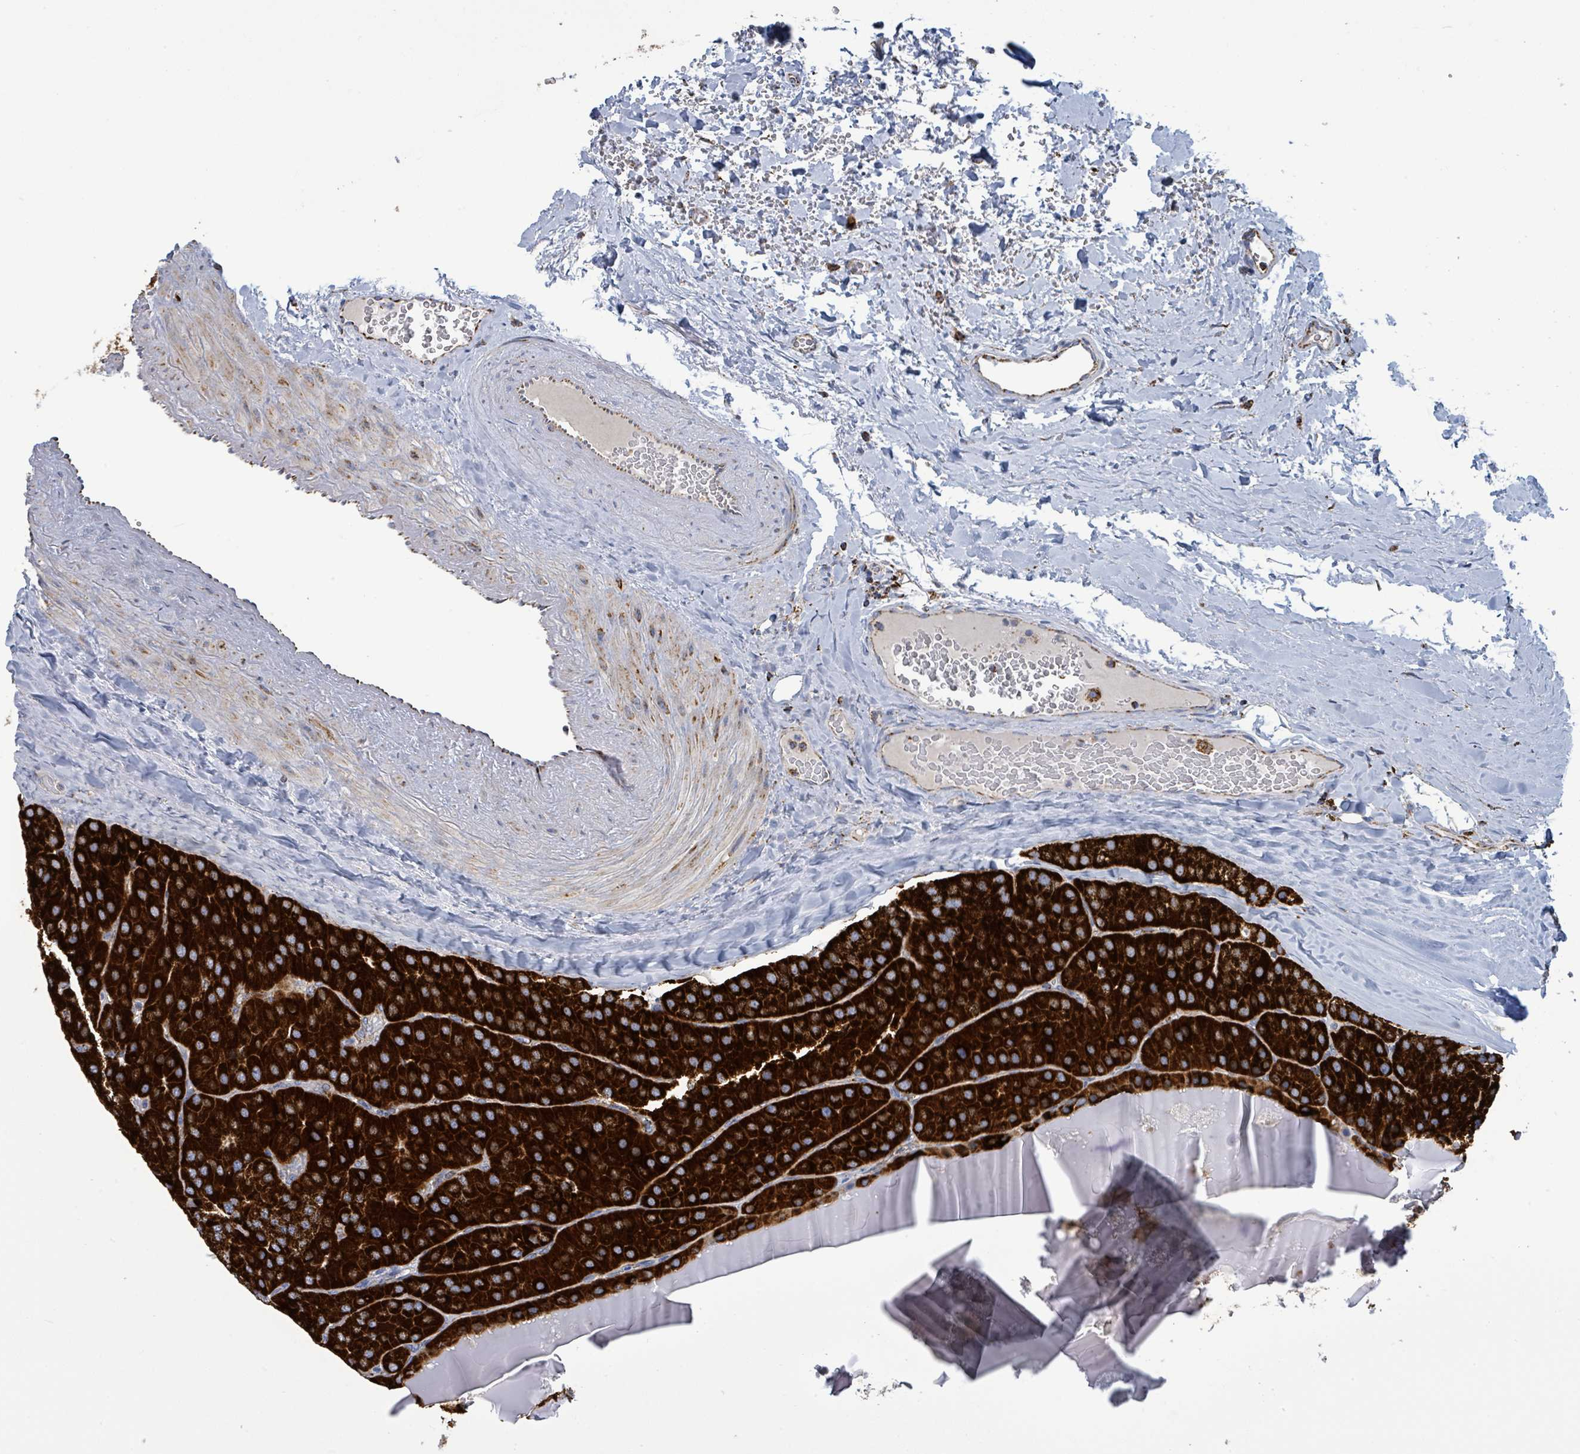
{"staining": {"intensity": "strong", "quantity": ">75%", "location": "cytoplasmic/membranous"}, "tissue": "parathyroid gland", "cell_type": "Glandular cells", "image_type": "normal", "snomed": [{"axis": "morphology", "description": "Normal tissue, NOS"}, {"axis": "morphology", "description": "Adenoma, NOS"}, {"axis": "topography", "description": "Parathyroid gland"}], "caption": "Protein analysis of unremarkable parathyroid gland reveals strong cytoplasmic/membranous positivity in about >75% of glandular cells.", "gene": "SUCLG2", "patient": {"sex": "female", "age": 86}}